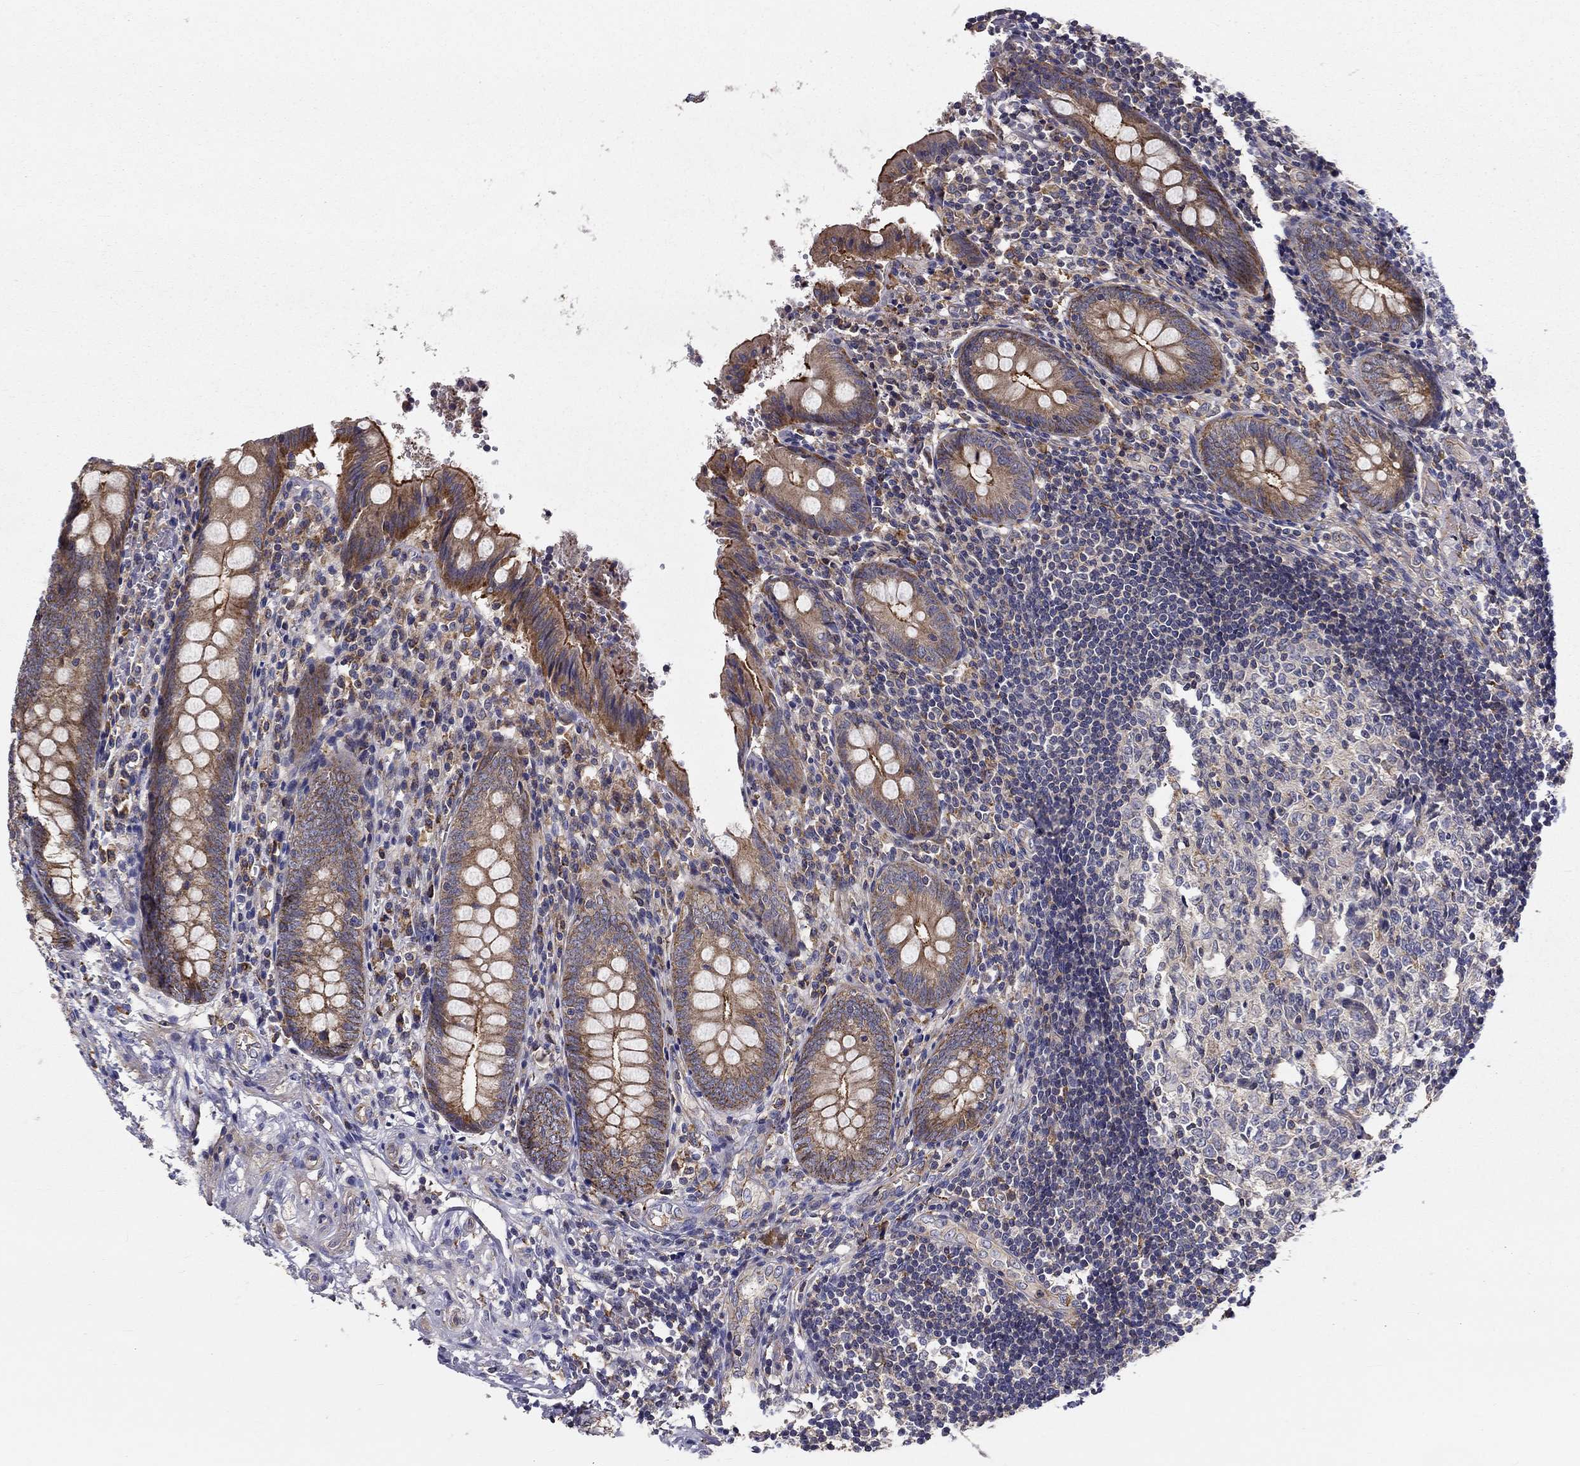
{"staining": {"intensity": "strong", "quantity": "<25%", "location": "cytoplasmic/membranous"}, "tissue": "appendix", "cell_type": "Glandular cells", "image_type": "normal", "snomed": [{"axis": "morphology", "description": "Normal tissue, NOS"}, {"axis": "topography", "description": "Appendix"}], "caption": "Immunohistochemistry (IHC) of unremarkable human appendix displays medium levels of strong cytoplasmic/membranous expression in about <25% of glandular cells.", "gene": "ALDH4A1", "patient": {"sex": "female", "age": 23}}